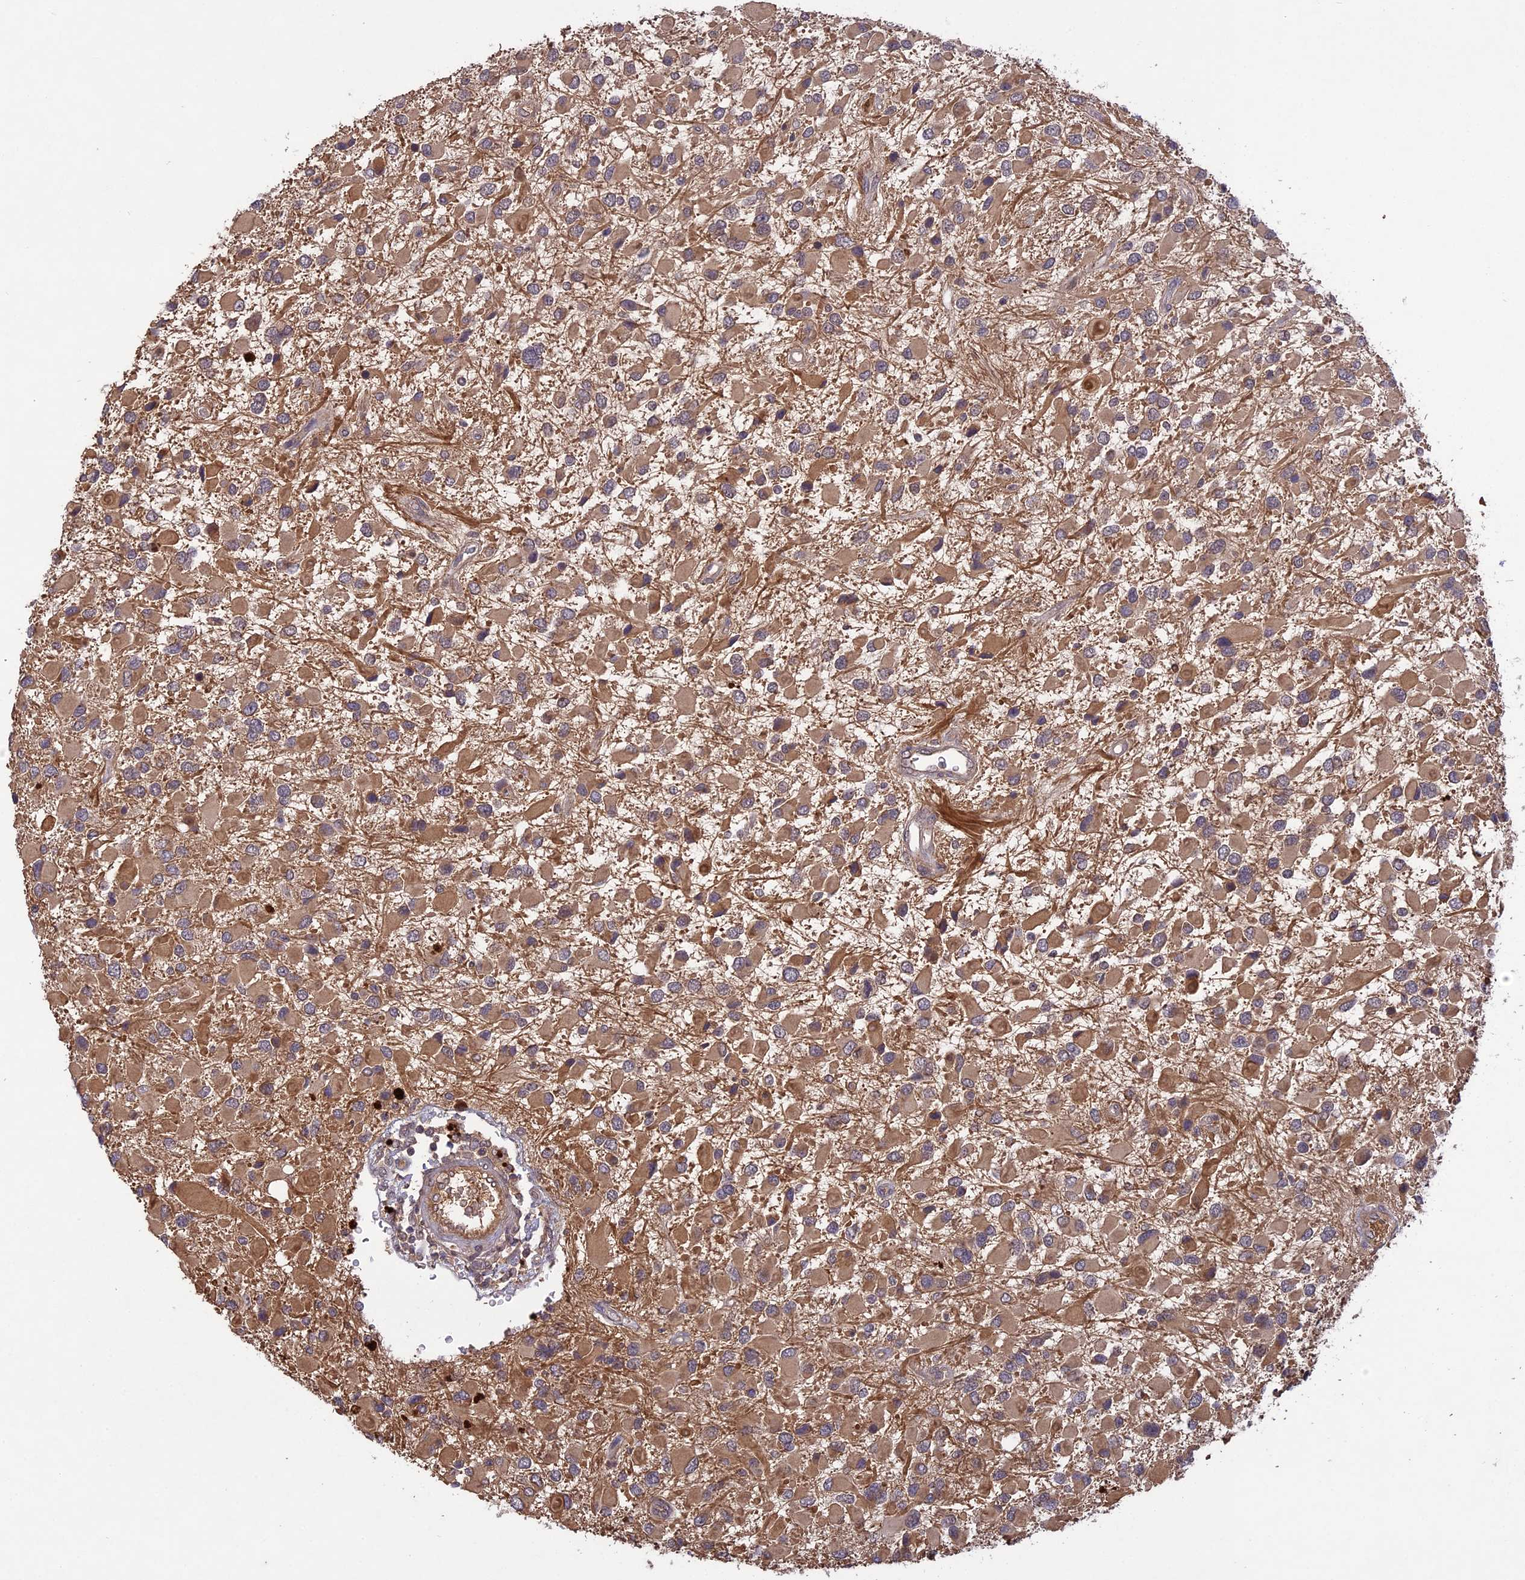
{"staining": {"intensity": "moderate", "quantity": ">75%", "location": "cytoplasmic/membranous"}, "tissue": "glioma", "cell_type": "Tumor cells", "image_type": "cancer", "snomed": [{"axis": "morphology", "description": "Glioma, malignant, High grade"}, {"axis": "topography", "description": "Brain"}], "caption": "Glioma was stained to show a protein in brown. There is medium levels of moderate cytoplasmic/membranous expression in about >75% of tumor cells. The staining was performed using DAB to visualize the protein expression in brown, while the nuclei were stained in blue with hematoxylin (Magnification: 20x).", "gene": "ADO", "patient": {"sex": "male", "age": 53}}